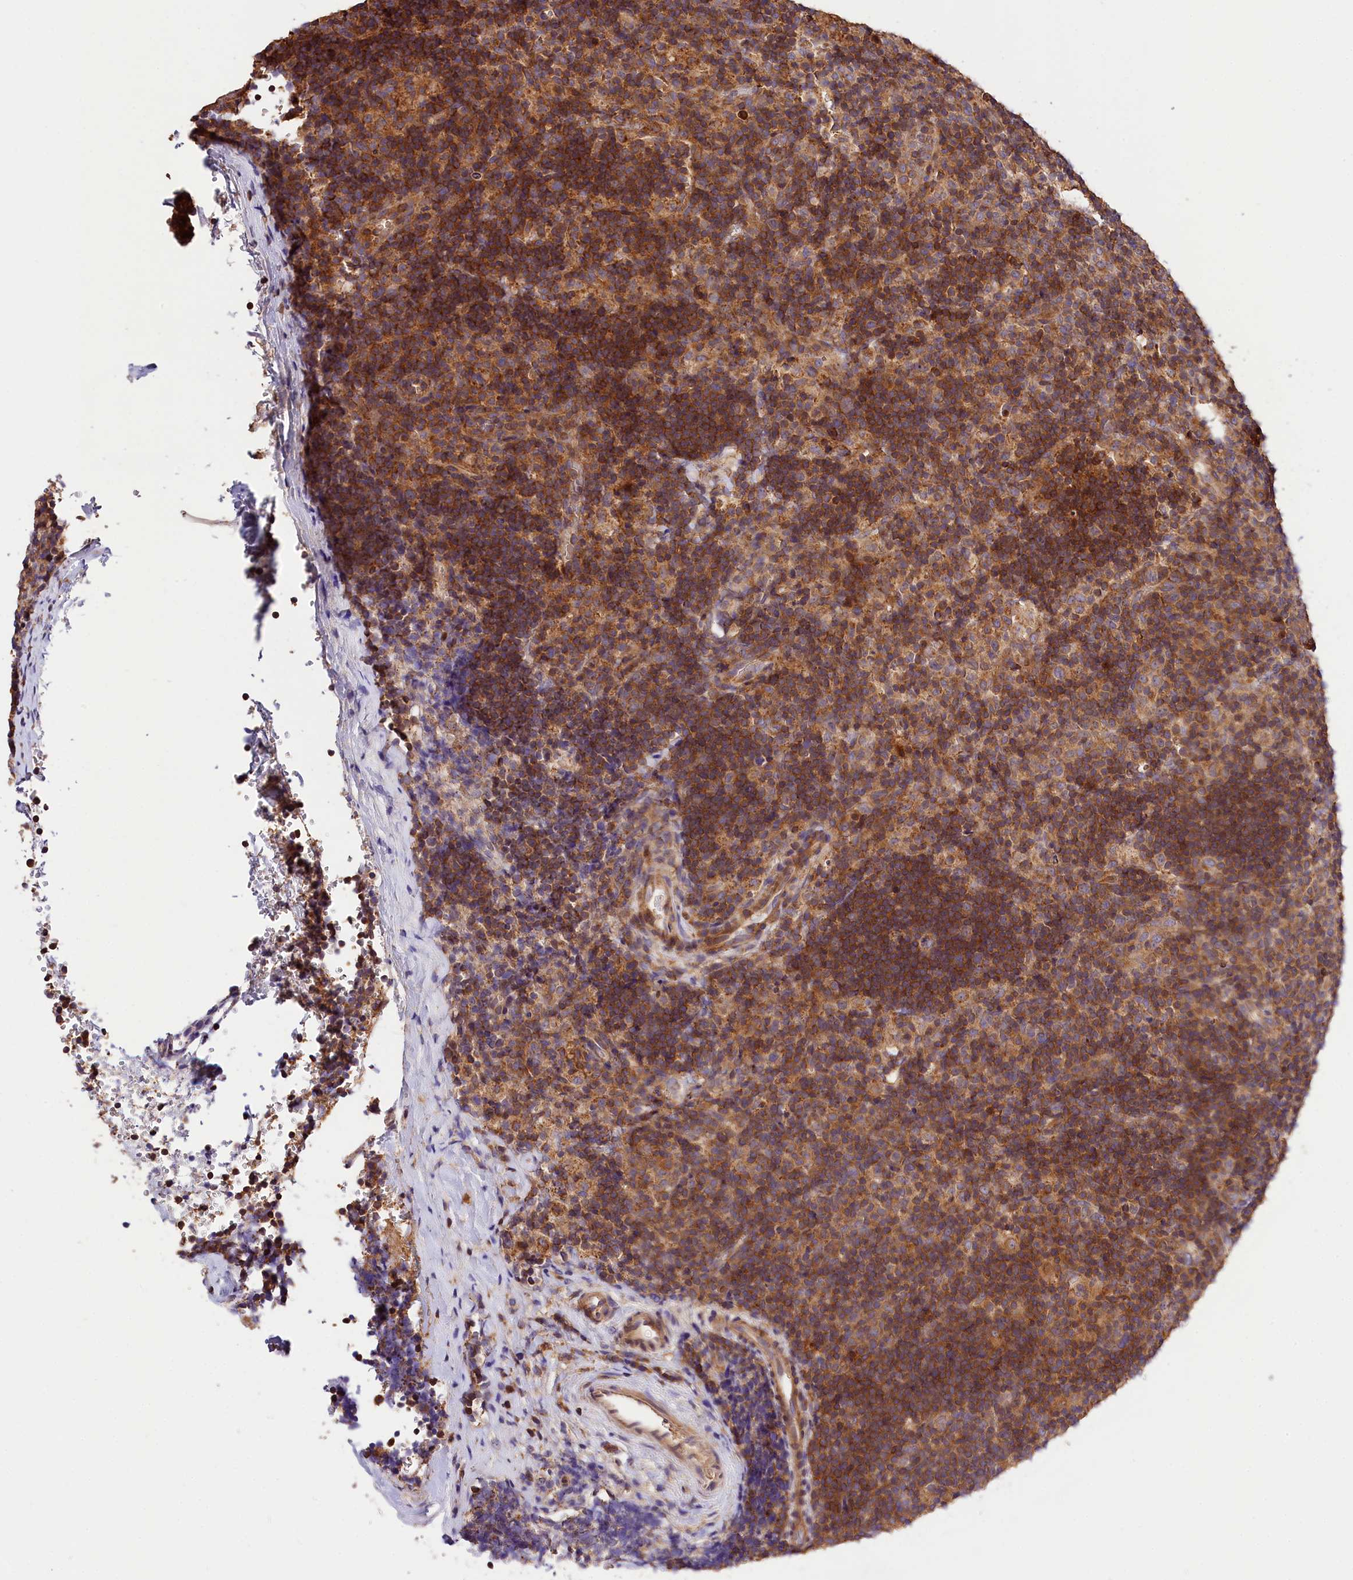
{"staining": {"intensity": "moderate", "quantity": "<25%", "location": "cytoplasmic/membranous"}, "tissue": "lymphoma", "cell_type": "Tumor cells", "image_type": "cancer", "snomed": [{"axis": "morphology", "description": "Hodgkin's disease, NOS"}, {"axis": "topography", "description": "Lymph node"}], "caption": "An image showing moderate cytoplasmic/membranous staining in approximately <25% of tumor cells in Hodgkin's disease, as visualized by brown immunohistochemical staining.", "gene": "KPTN", "patient": {"sex": "female", "age": 57}}